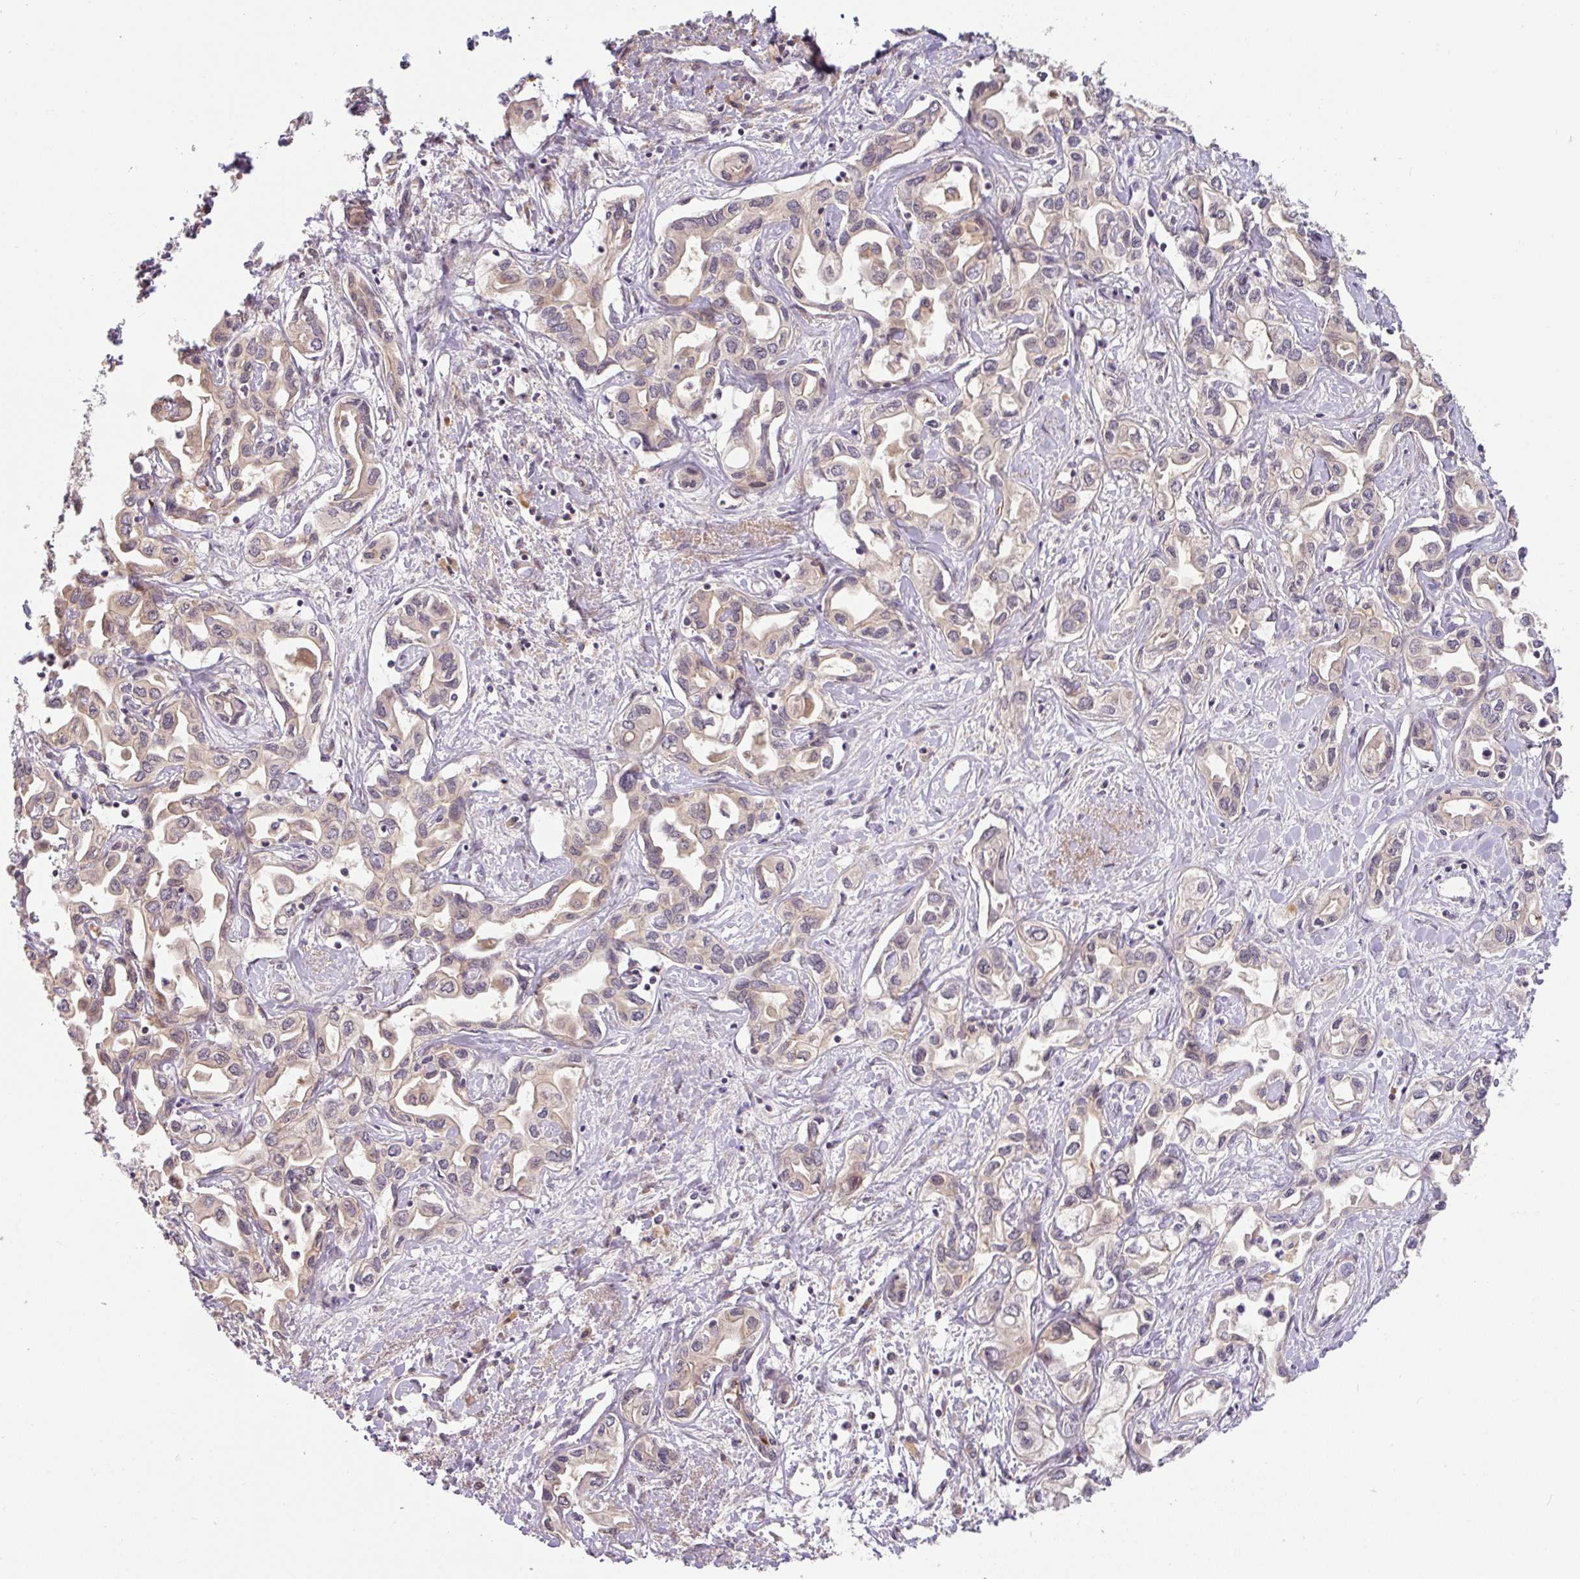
{"staining": {"intensity": "weak", "quantity": "<25%", "location": "cytoplasmic/membranous"}, "tissue": "liver cancer", "cell_type": "Tumor cells", "image_type": "cancer", "snomed": [{"axis": "morphology", "description": "Cholangiocarcinoma"}, {"axis": "topography", "description": "Liver"}], "caption": "Liver cancer was stained to show a protein in brown. There is no significant expression in tumor cells.", "gene": "SHB", "patient": {"sex": "female", "age": 64}}